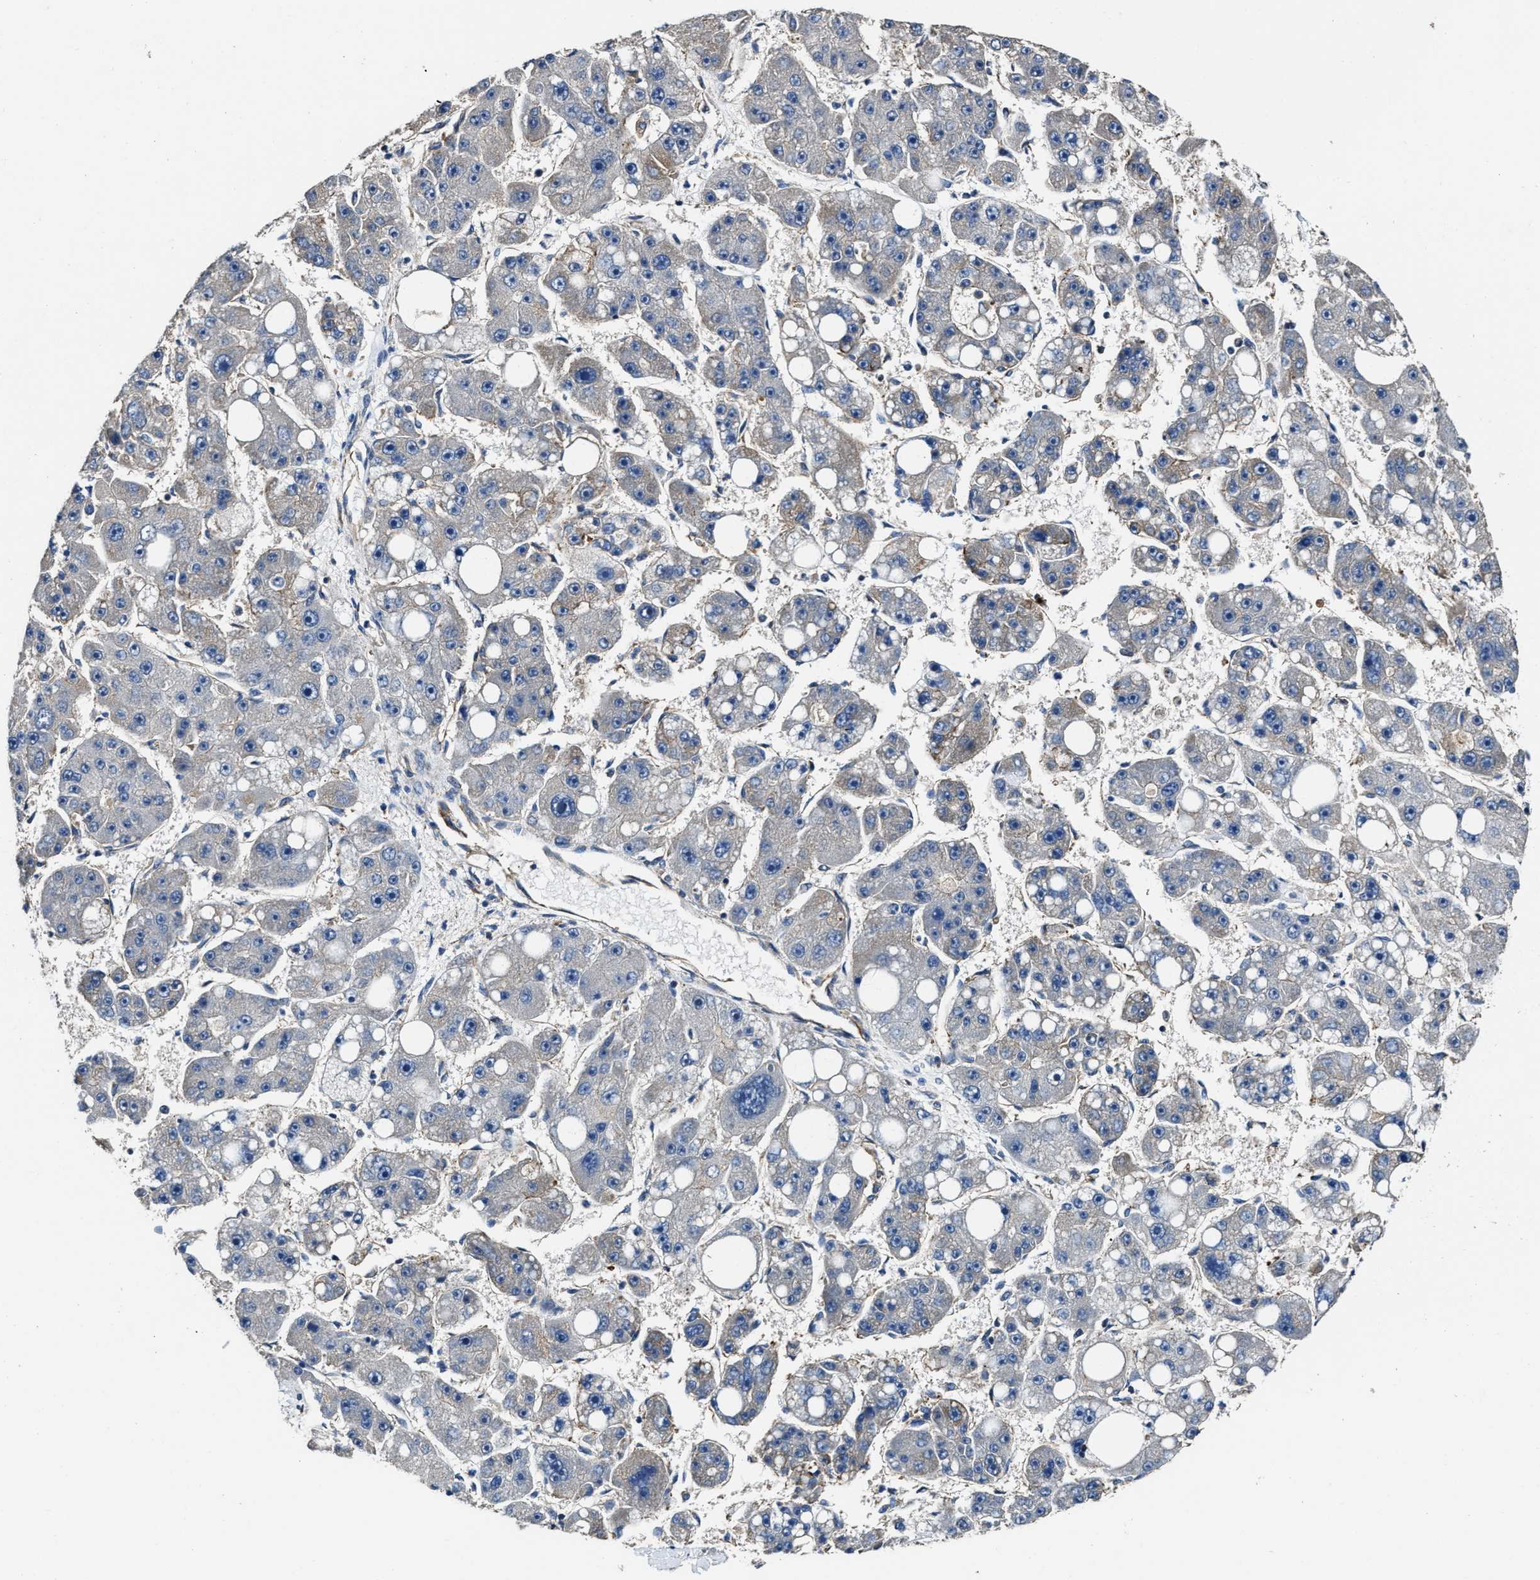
{"staining": {"intensity": "negative", "quantity": "none", "location": "none"}, "tissue": "liver cancer", "cell_type": "Tumor cells", "image_type": "cancer", "snomed": [{"axis": "morphology", "description": "Carcinoma, Hepatocellular, NOS"}, {"axis": "topography", "description": "Liver"}], "caption": "A high-resolution photomicrograph shows IHC staining of liver cancer (hepatocellular carcinoma), which shows no significant positivity in tumor cells.", "gene": "PTAR1", "patient": {"sex": "female", "age": 61}}